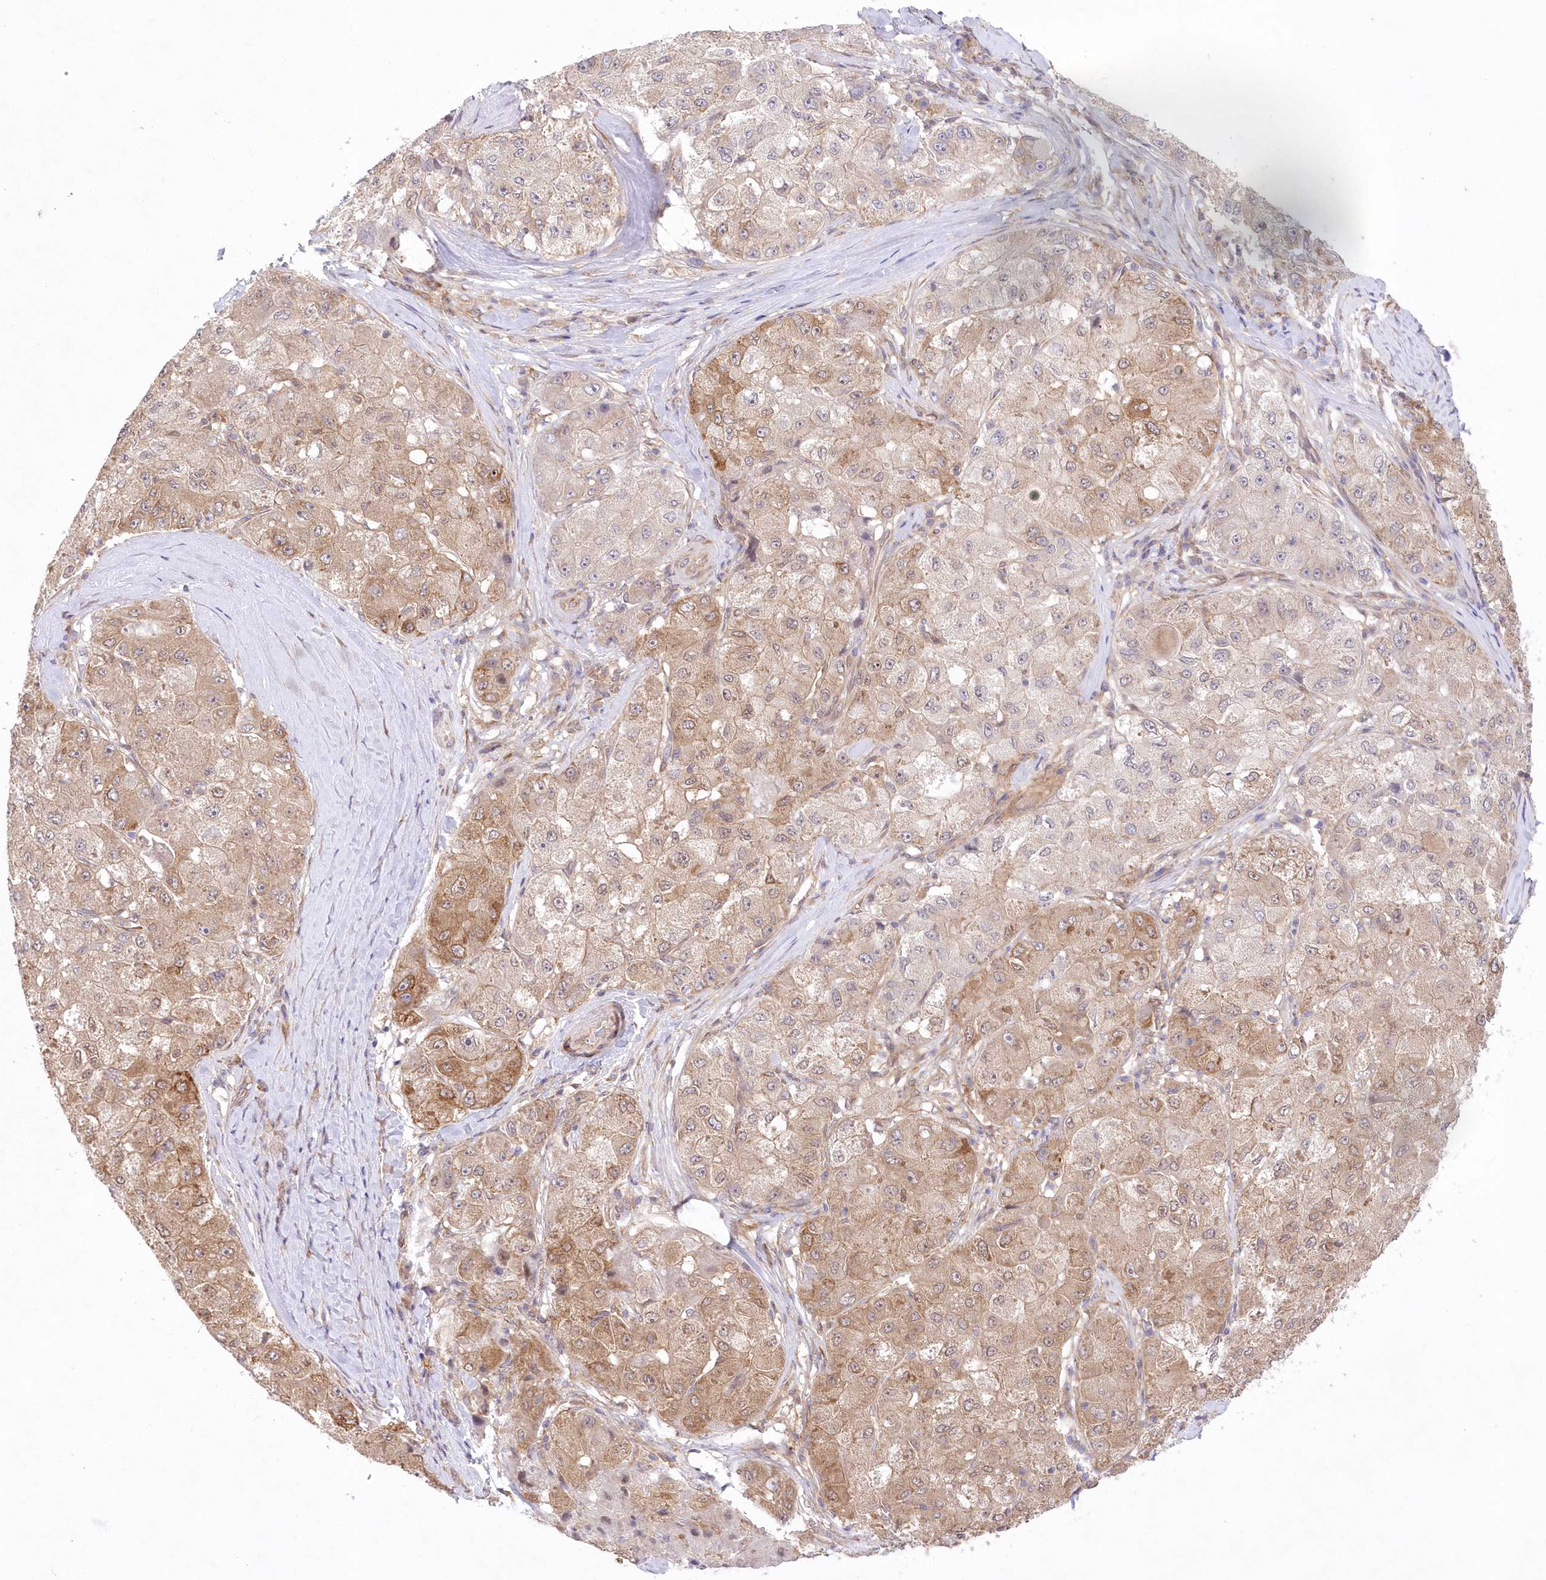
{"staining": {"intensity": "moderate", "quantity": ">75%", "location": "cytoplasmic/membranous"}, "tissue": "liver cancer", "cell_type": "Tumor cells", "image_type": "cancer", "snomed": [{"axis": "morphology", "description": "Carcinoma, Hepatocellular, NOS"}, {"axis": "topography", "description": "Liver"}], "caption": "Moderate cytoplasmic/membranous protein staining is seen in approximately >75% of tumor cells in liver hepatocellular carcinoma.", "gene": "RNPEP", "patient": {"sex": "male", "age": 80}}